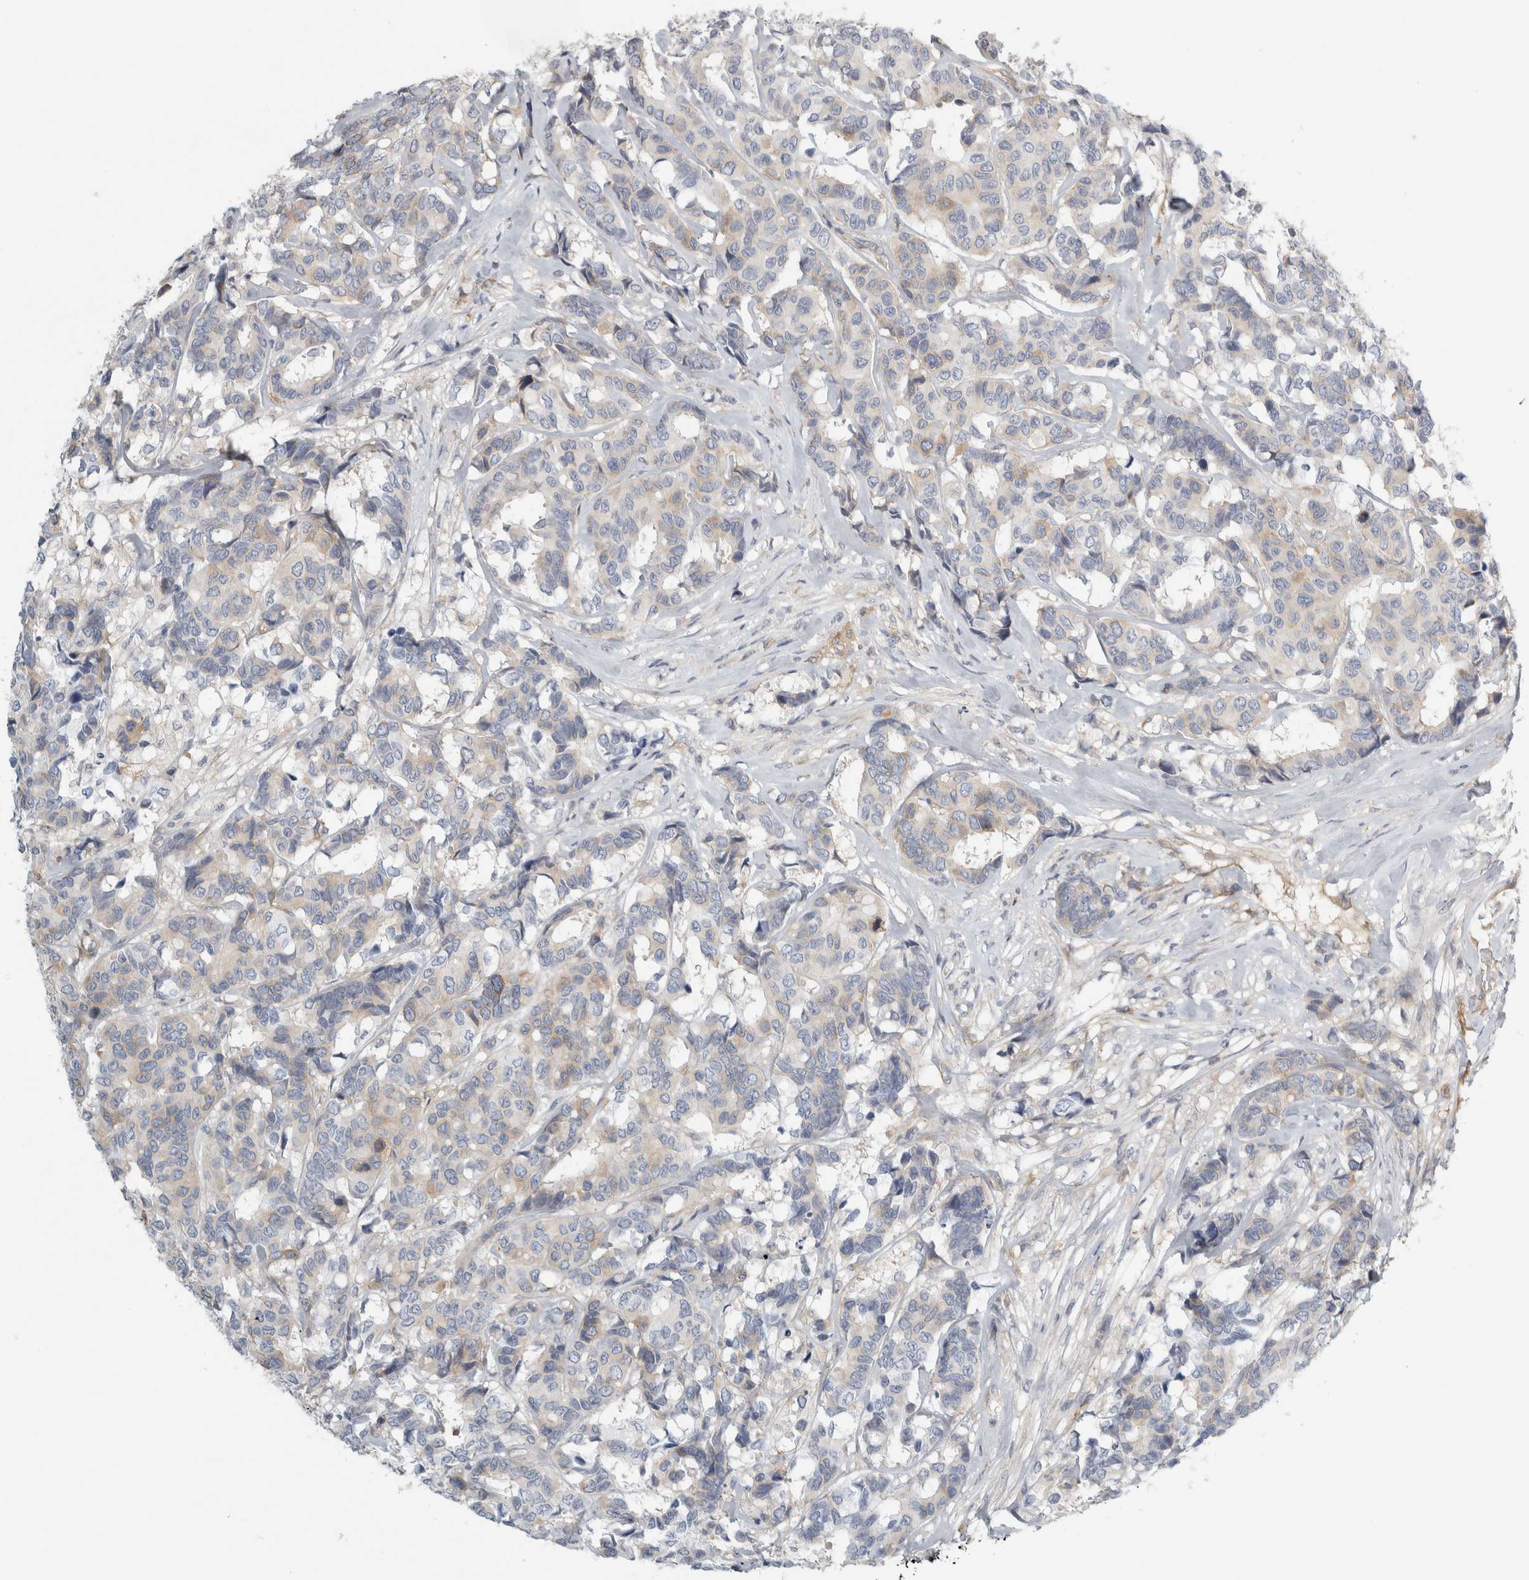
{"staining": {"intensity": "weak", "quantity": "<25%", "location": "cytoplasmic/membranous"}, "tissue": "breast cancer", "cell_type": "Tumor cells", "image_type": "cancer", "snomed": [{"axis": "morphology", "description": "Duct carcinoma"}, {"axis": "topography", "description": "Breast"}], "caption": "Immunohistochemical staining of breast cancer displays no significant expression in tumor cells.", "gene": "PEX6", "patient": {"sex": "female", "age": 87}}